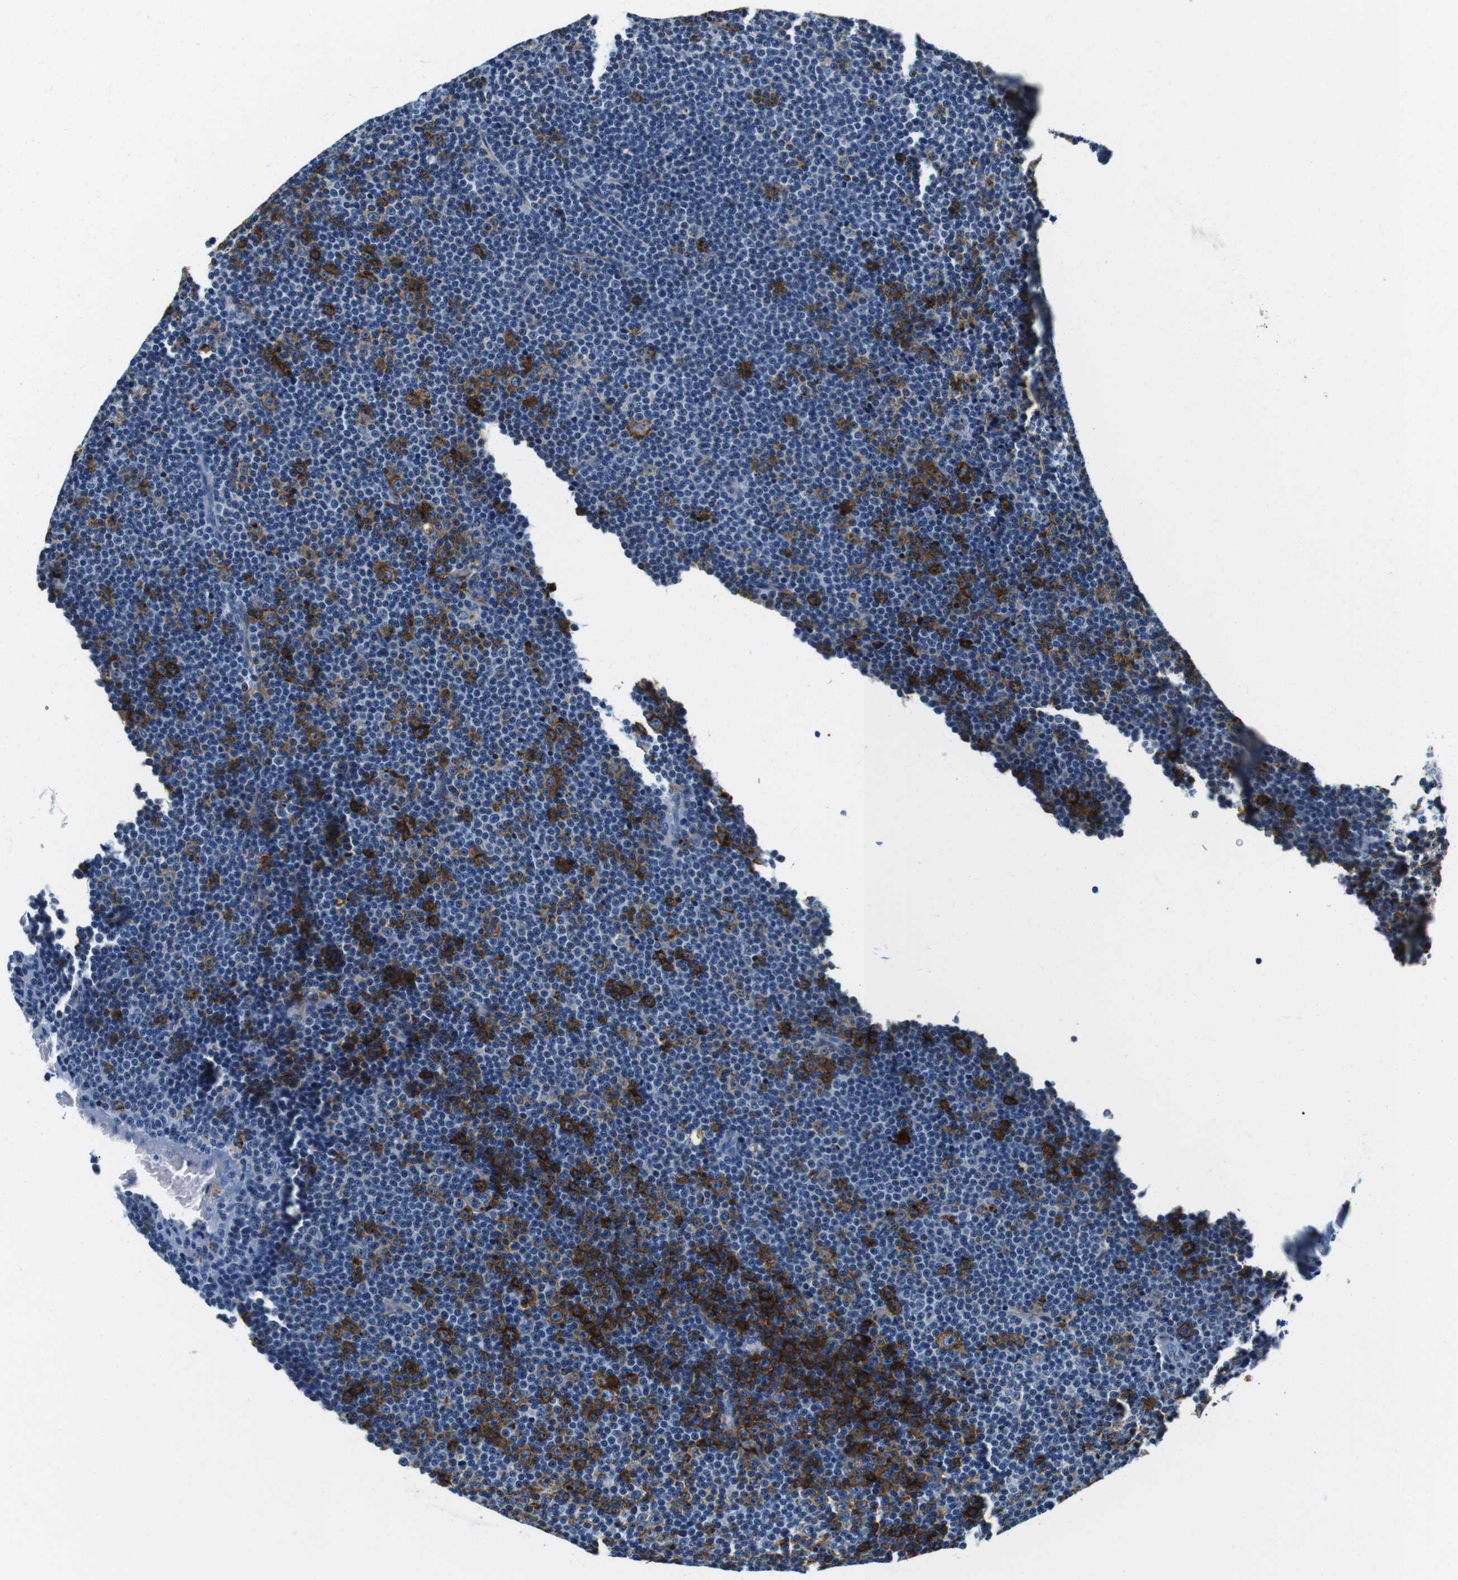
{"staining": {"intensity": "strong", "quantity": "<25%", "location": "cytoplasmic/membranous"}, "tissue": "lymphoma", "cell_type": "Tumor cells", "image_type": "cancer", "snomed": [{"axis": "morphology", "description": "Malignant lymphoma, non-Hodgkin's type, Low grade"}, {"axis": "topography", "description": "Lymph node"}], "caption": "The image reveals immunohistochemical staining of lymphoma. There is strong cytoplasmic/membranous expression is present in about <25% of tumor cells.", "gene": "HLA-DRB1", "patient": {"sex": "female", "age": 67}}